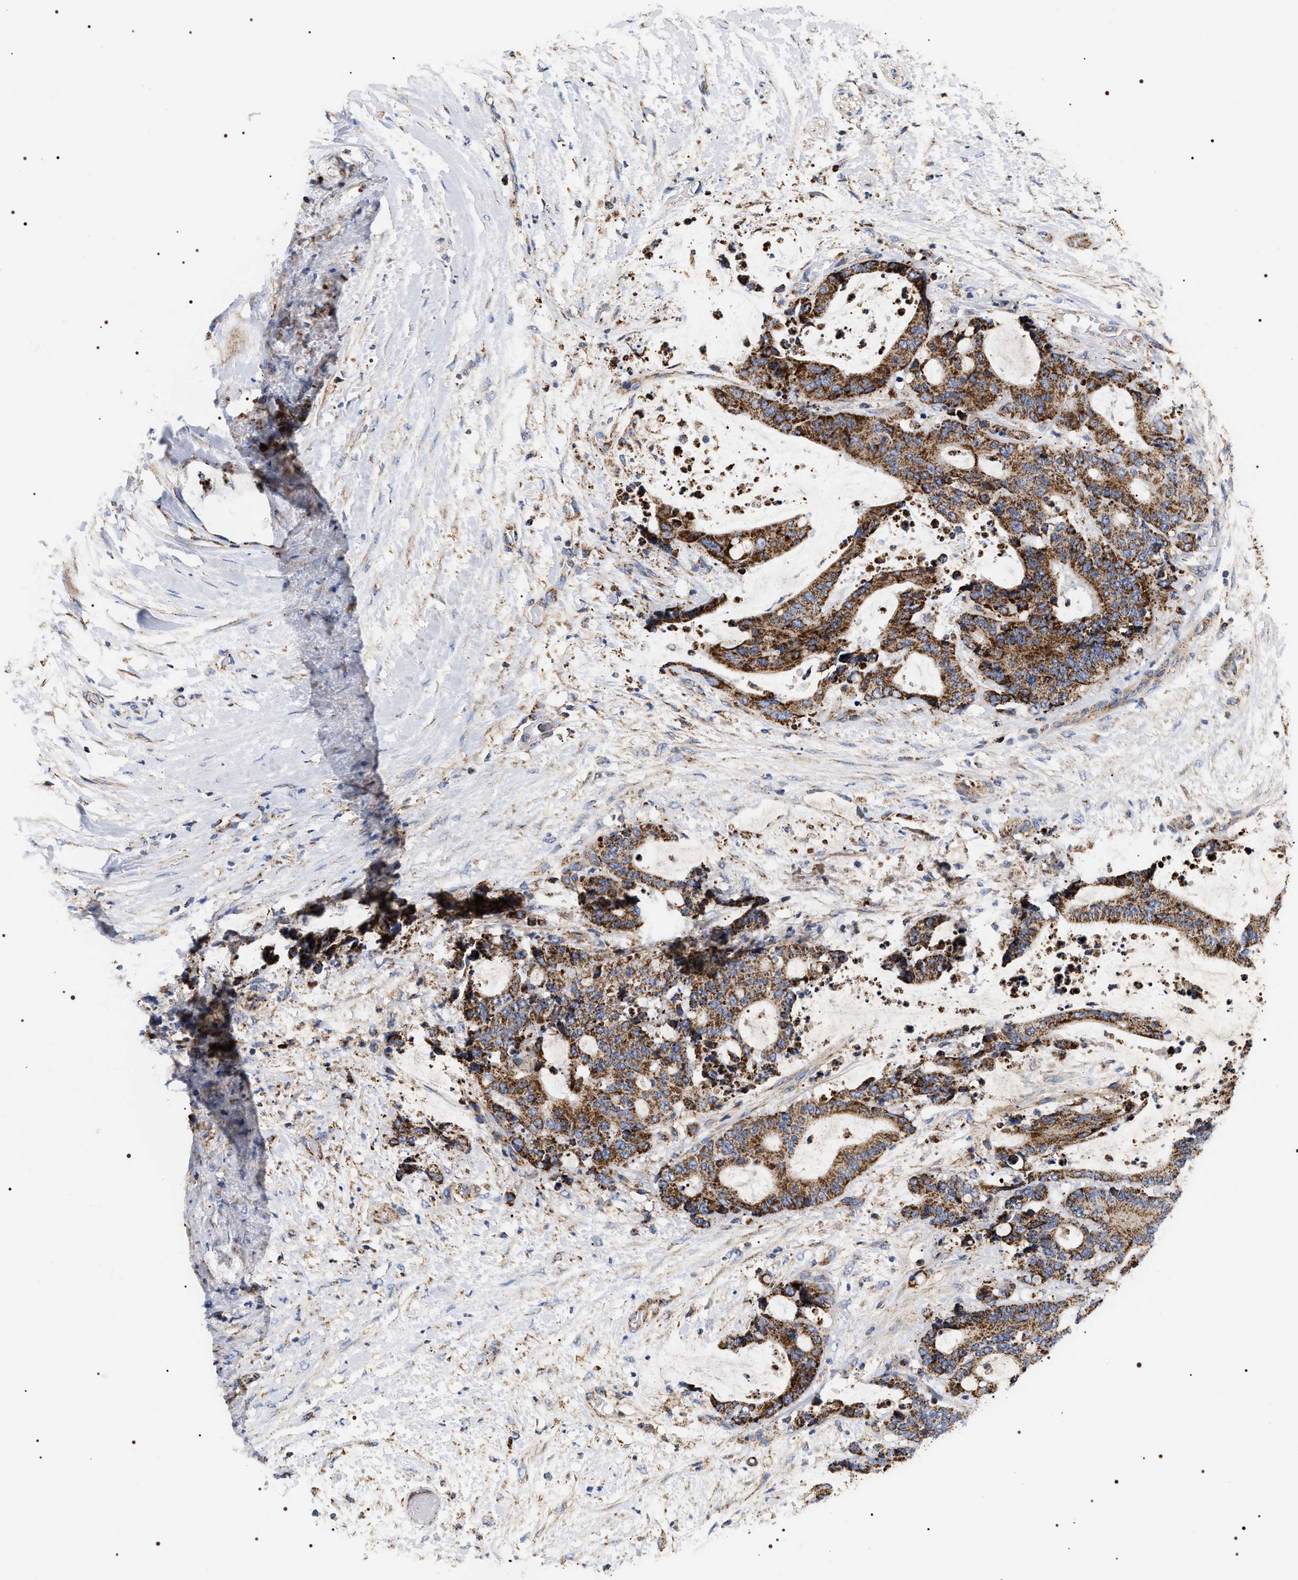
{"staining": {"intensity": "strong", "quantity": ">75%", "location": "cytoplasmic/membranous"}, "tissue": "liver cancer", "cell_type": "Tumor cells", "image_type": "cancer", "snomed": [{"axis": "morphology", "description": "Normal tissue, NOS"}, {"axis": "morphology", "description": "Cholangiocarcinoma"}, {"axis": "topography", "description": "Liver"}, {"axis": "topography", "description": "Peripheral nerve tissue"}], "caption": "Human liver cancer stained with a brown dye reveals strong cytoplasmic/membranous positive positivity in approximately >75% of tumor cells.", "gene": "COG5", "patient": {"sex": "female", "age": 73}}